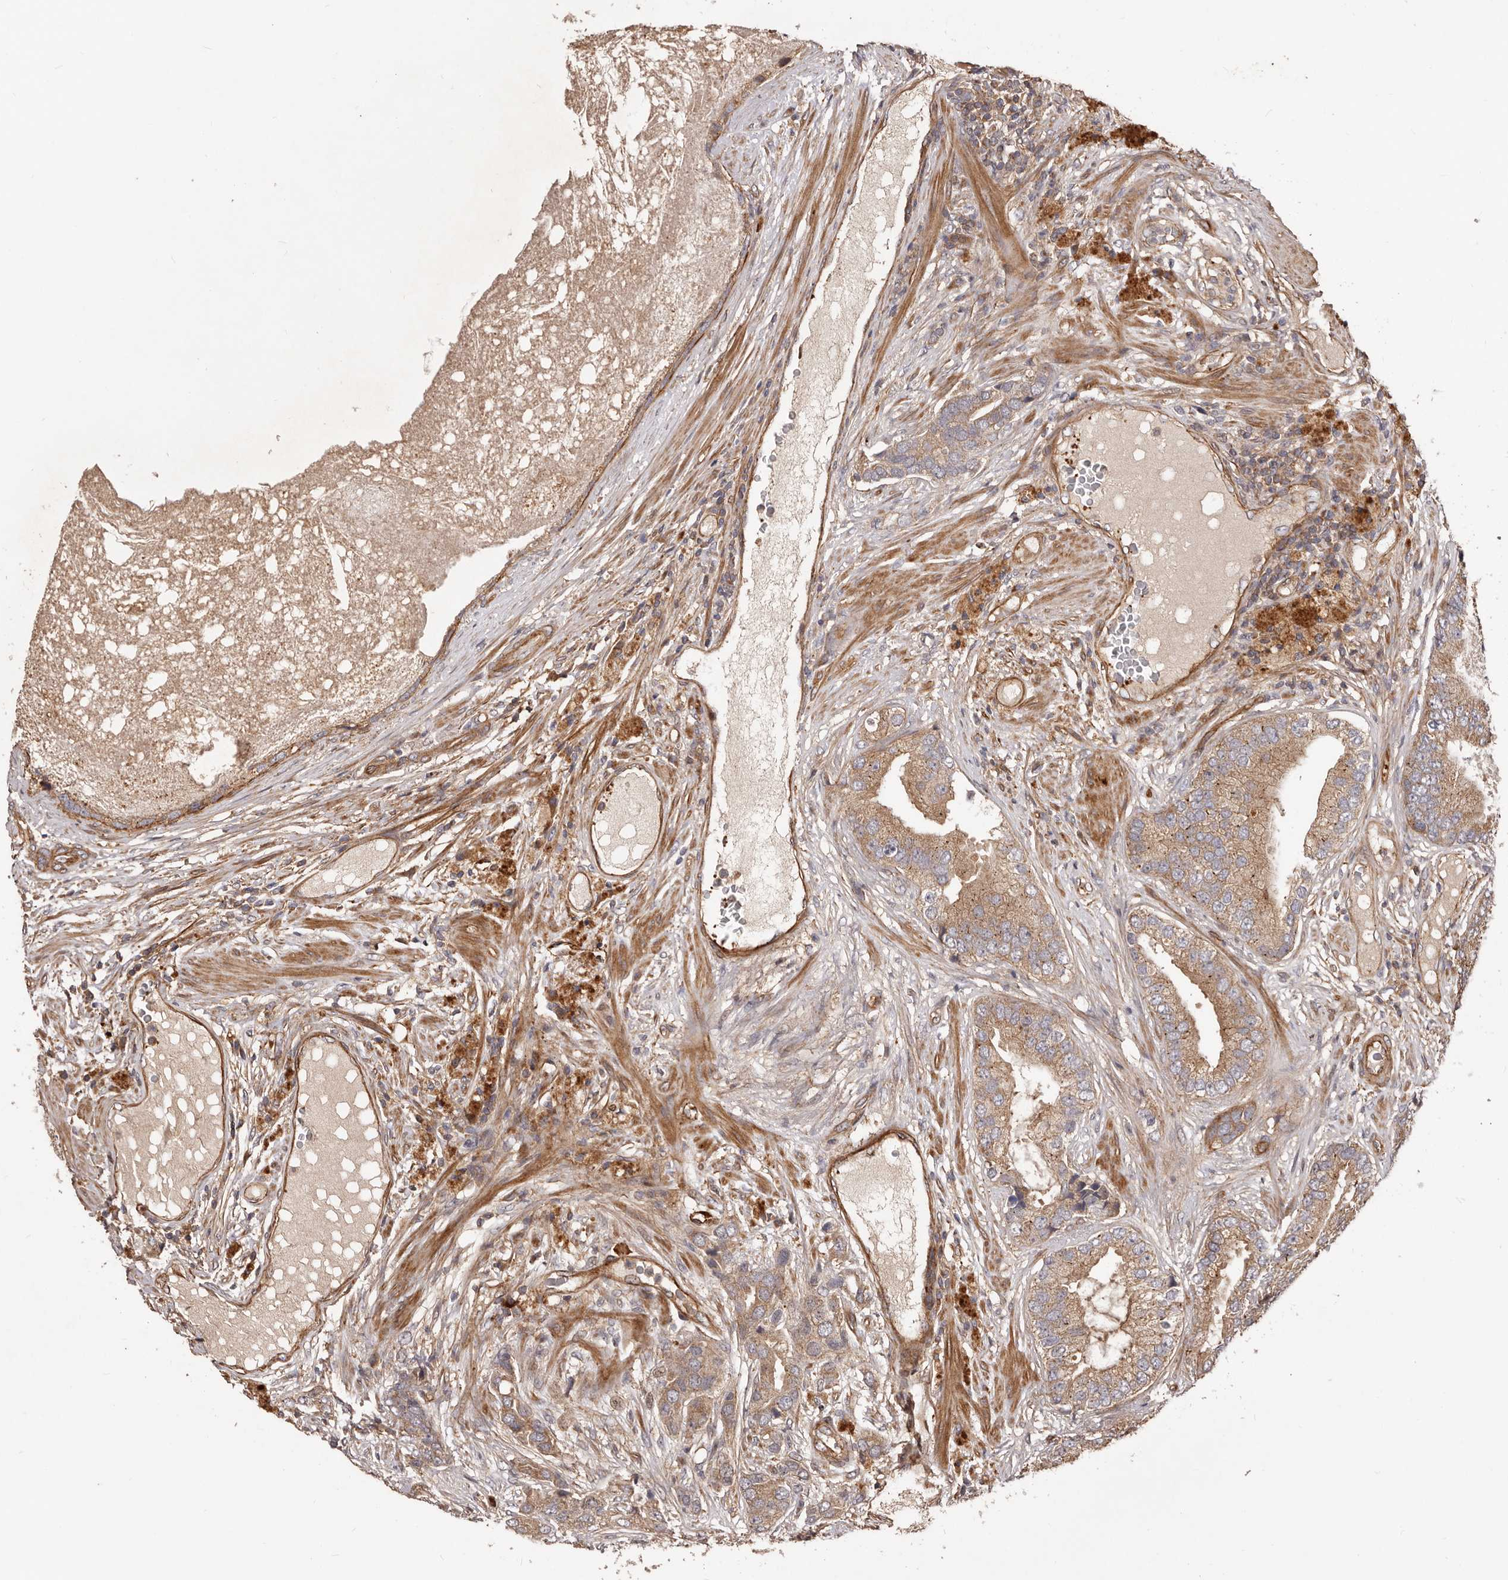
{"staining": {"intensity": "moderate", "quantity": ">75%", "location": "cytoplasmic/membranous"}, "tissue": "prostate cancer", "cell_type": "Tumor cells", "image_type": "cancer", "snomed": [{"axis": "morphology", "description": "Adenocarcinoma, High grade"}, {"axis": "topography", "description": "Prostate"}], "caption": "A high-resolution photomicrograph shows IHC staining of prostate adenocarcinoma (high-grade), which exhibits moderate cytoplasmic/membranous expression in approximately >75% of tumor cells. (IHC, brightfield microscopy, high magnification).", "gene": "GTPBP1", "patient": {"sex": "male", "age": 70}}